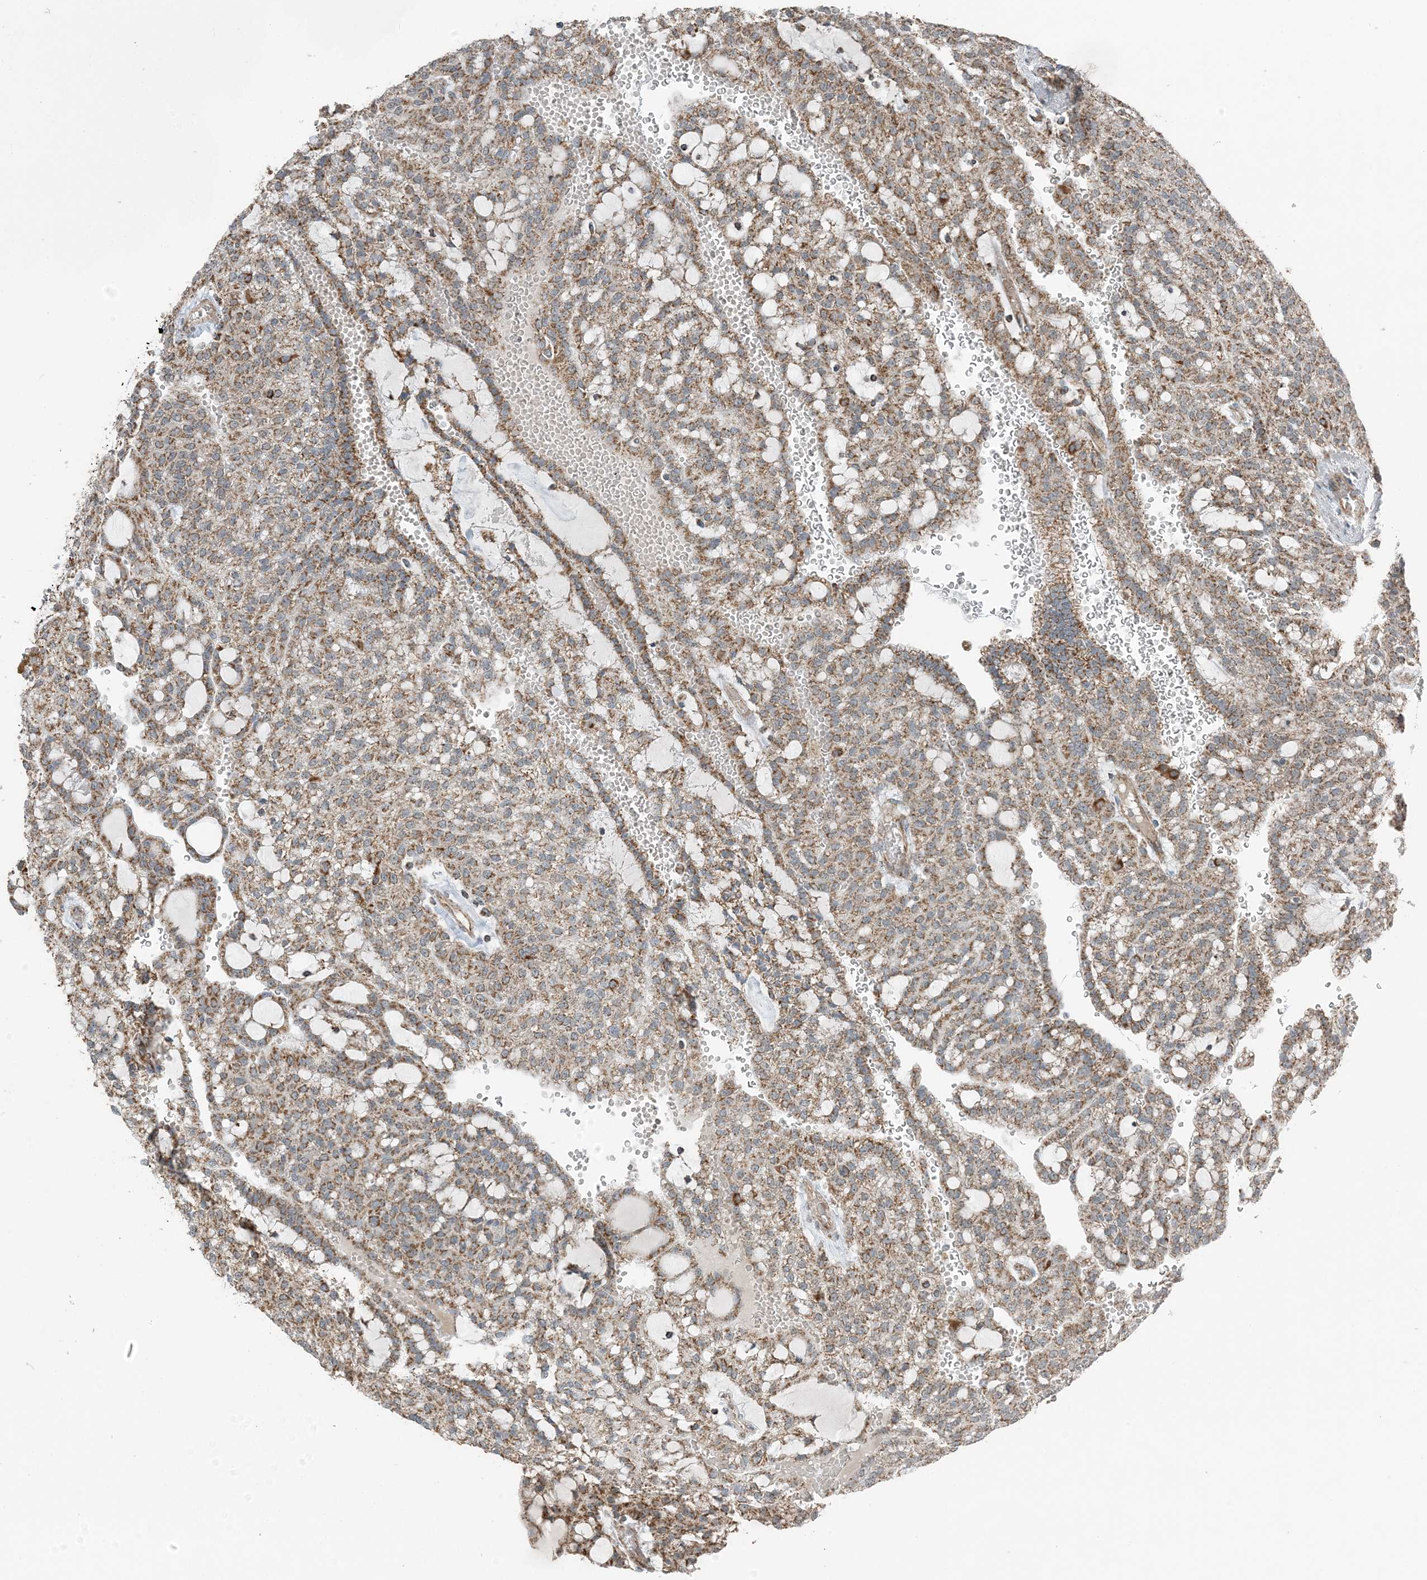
{"staining": {"intensity": "strong", "quantity": "25%-75%", "location": "cytoplasmic/membranous"}, "tissue": "renal cancer", "cell_type": "Tumor cells", "image_type": "cancer", "snomed": [{"axis": "morphology", "description": "Adenocarcinoma, NOS"}, {"axis": "topography", "description": "Kidney"}], "caption": "About 25%-75% of tumor cells in human renal cancer display strong cytoplasmic/membranous protein staining as visualized by brown immunohistochemical staining.", "gene": "PILRB", "patient": {"sex": "male", "age": 63}}